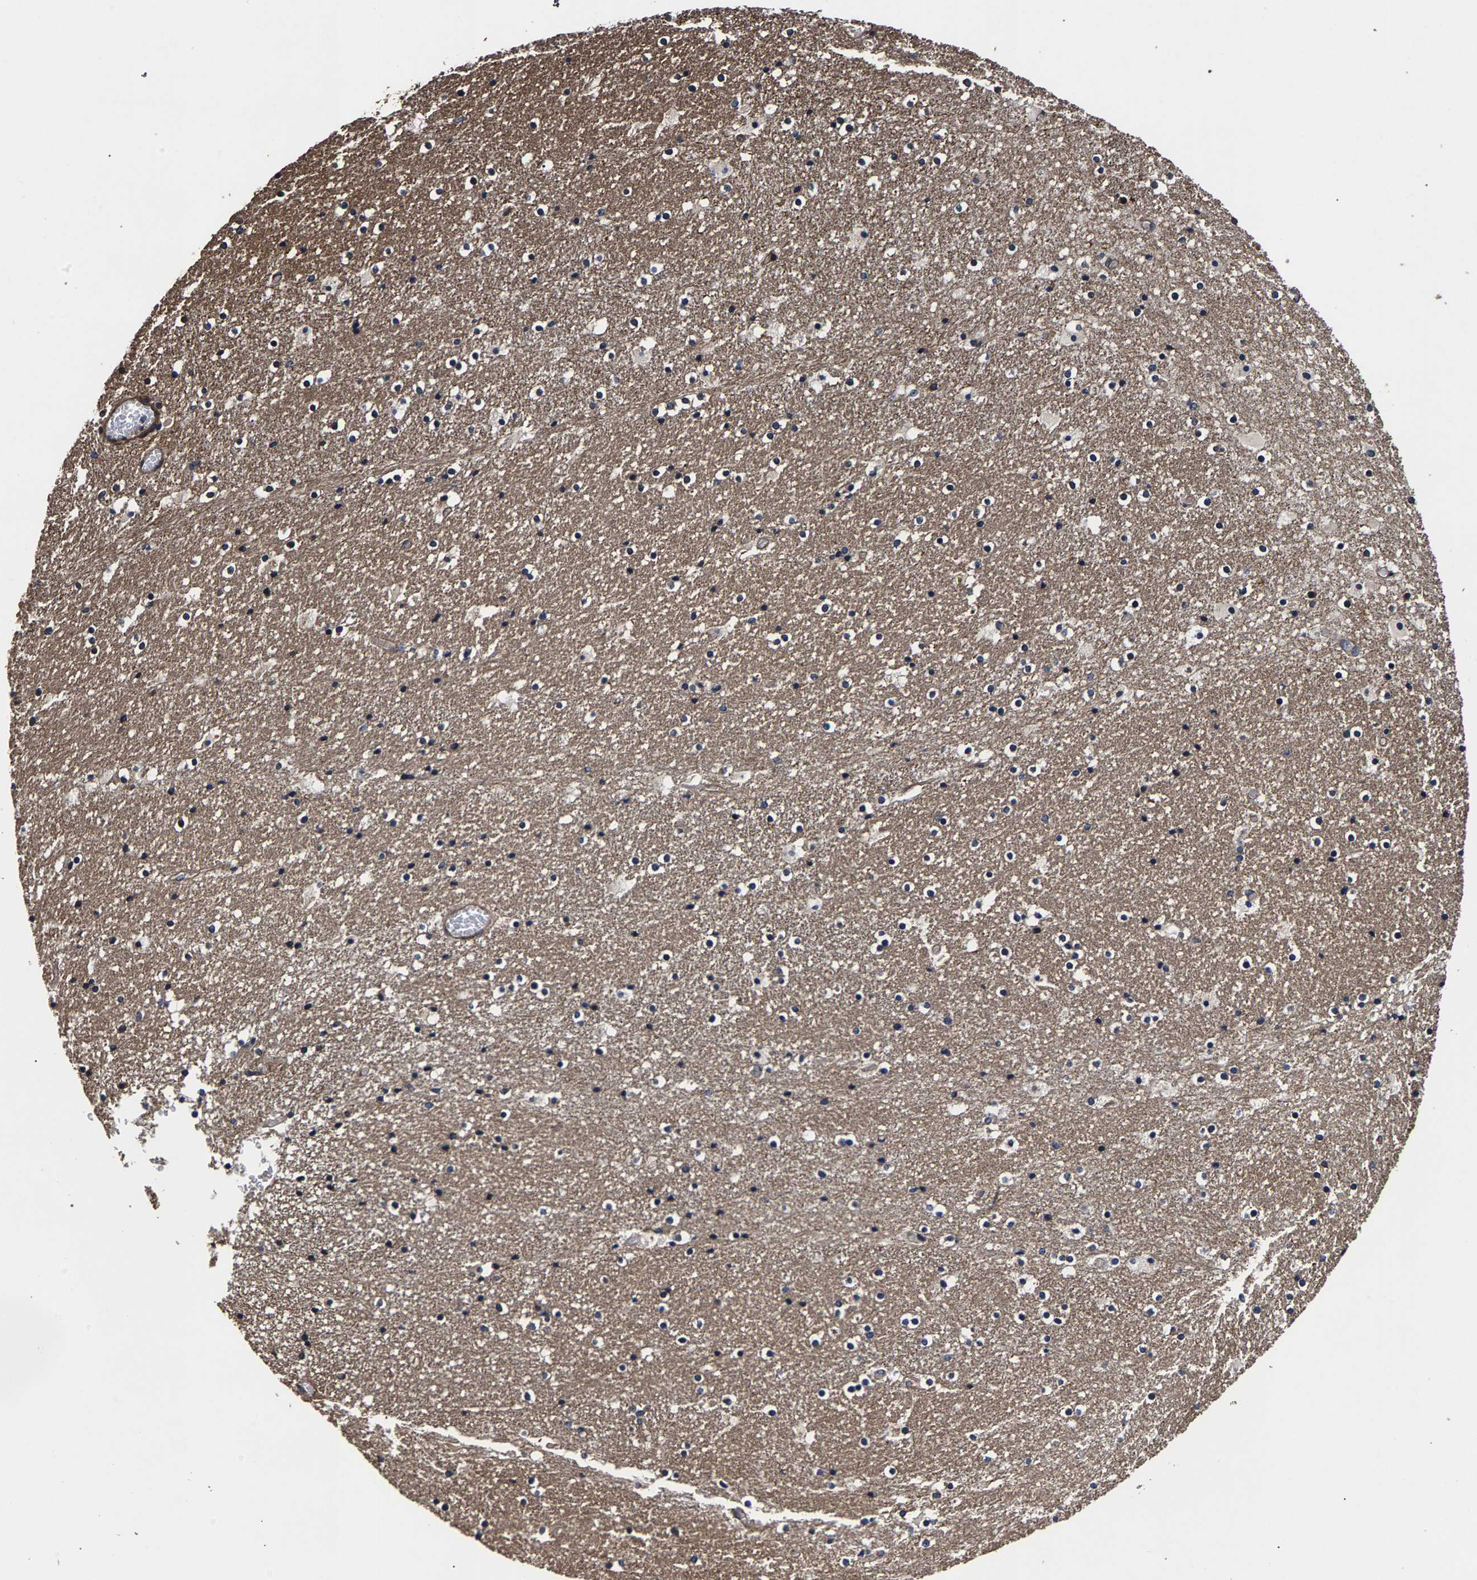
{"staining": {"intensity": "moderate", "quantity": "<25%", "location": "cytoplasmic/membranous"}, "tissue": "caudate", "cell_type": "Glial cells", "image_type": "normal", "snomed": [{"axis": "morphology", "description": "Normal tissue, NOS"}, {"axis": "topography", "description": "Lateral ventricle wall"}], "caption": "Protein analysis of unremarkable caudate shows moderate cytoplasmic/membranous positivity in approximately <25% of glial cells. (Stains: DAB (3,3'-diaminobenzidine) in brown, nuclei in blue, Microscopy: brightfield microscopy at high magnification).", "gene": "MARCHF7", "patient": {"sex": "male", "age": 45}}